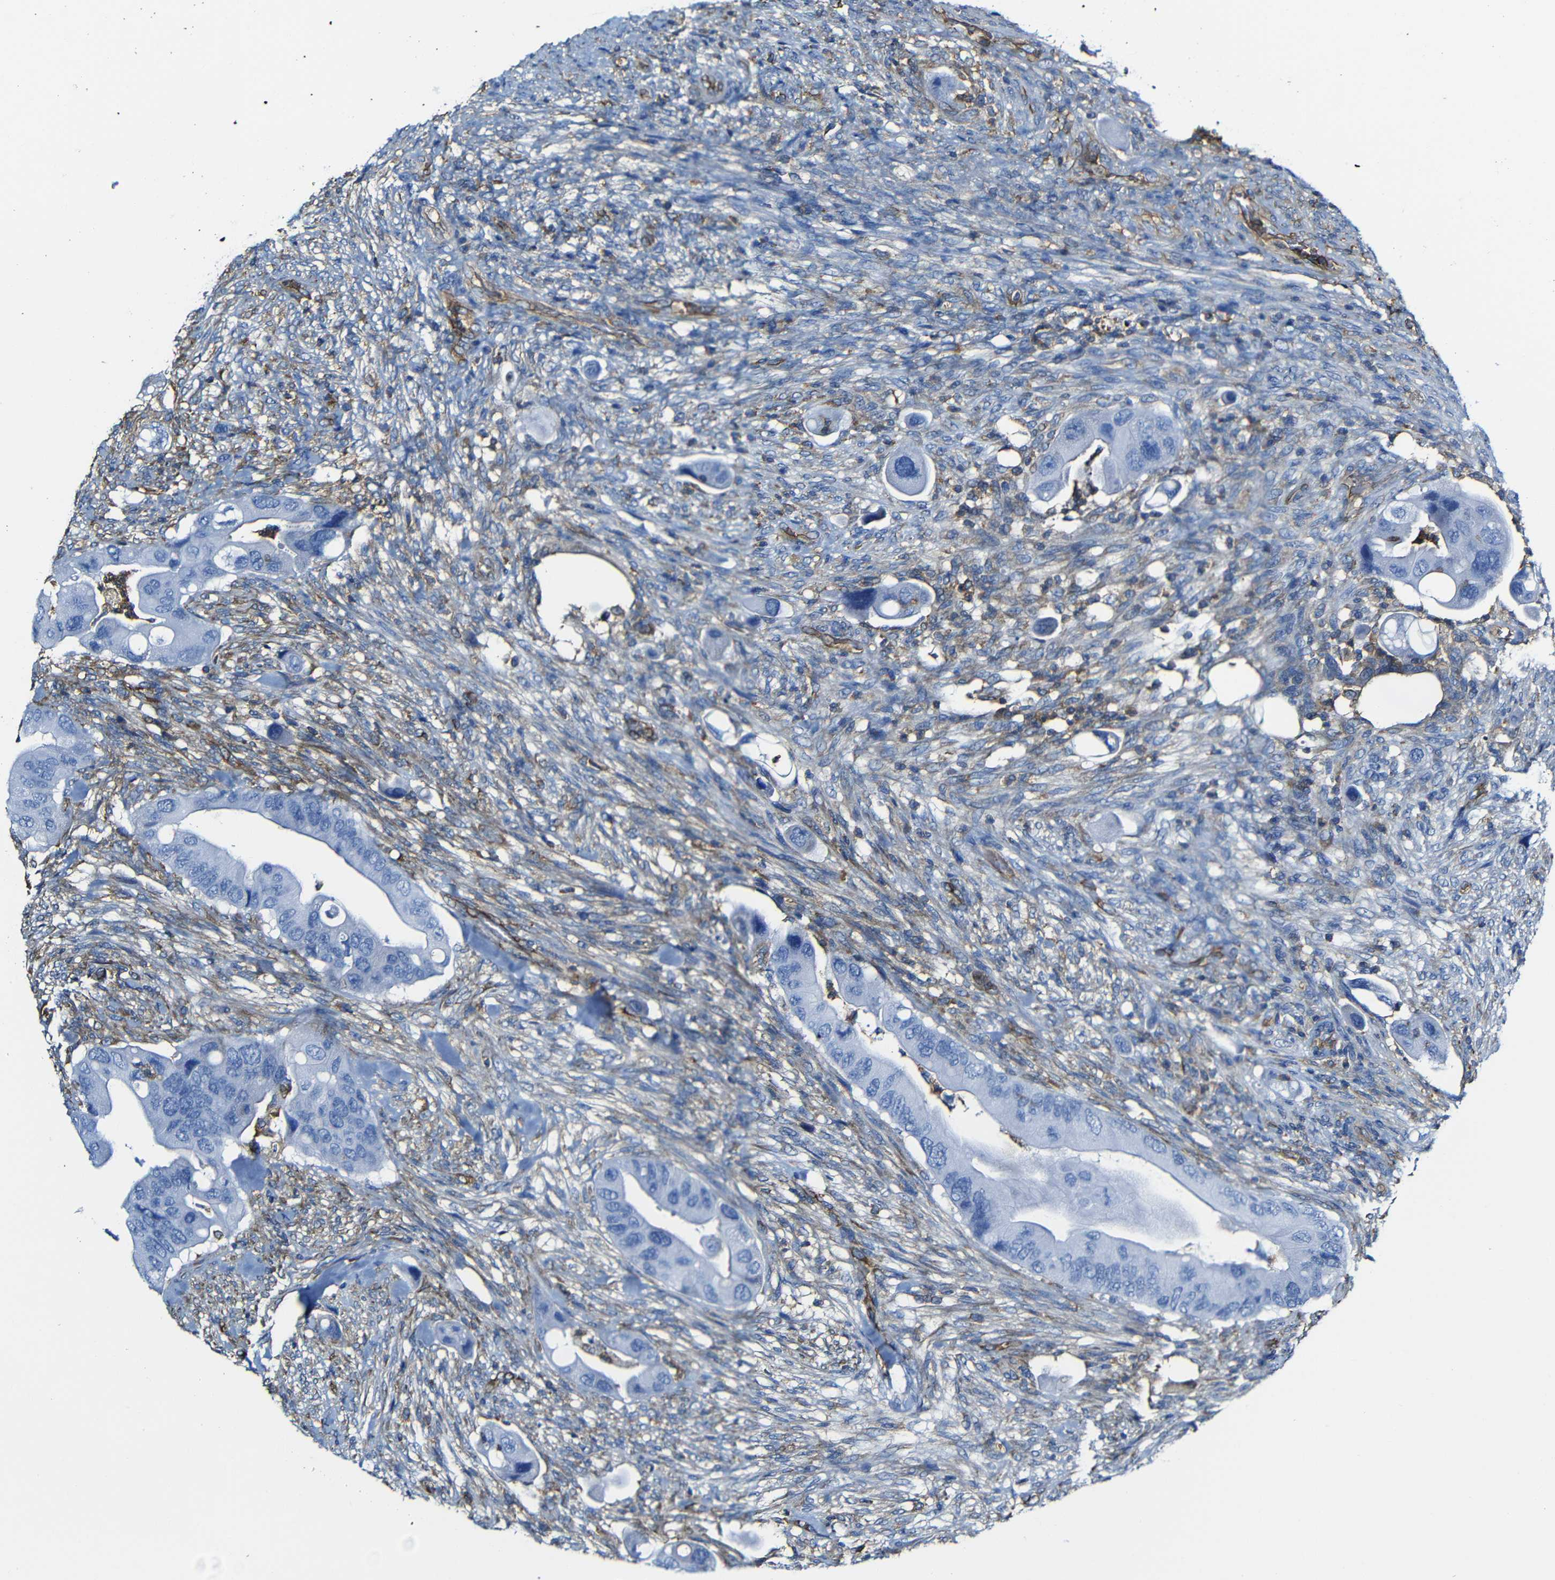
{"staining": {"intensity": "negative", "quantity": "none", "location": "none"}, "tissue": "colorectal cancer", "cell_type": "Tumor cells", "image_type": "cancer", "snomed": [{"axis": "morphology", "description": "Adenocarcinoma, NOS"}, {"axis": "topography", "description": "Rectum"}], "caption": "Colorectal cancer was stained to show a protein in brown. There is no significant expression in tumor cells. (DAB (3,3'-diaminobenzidine) immunohistochemistry (IHC) with hematoxylin counter stain).", "gene": "MSN", "patient": {"sex": "female", "age": 57}}